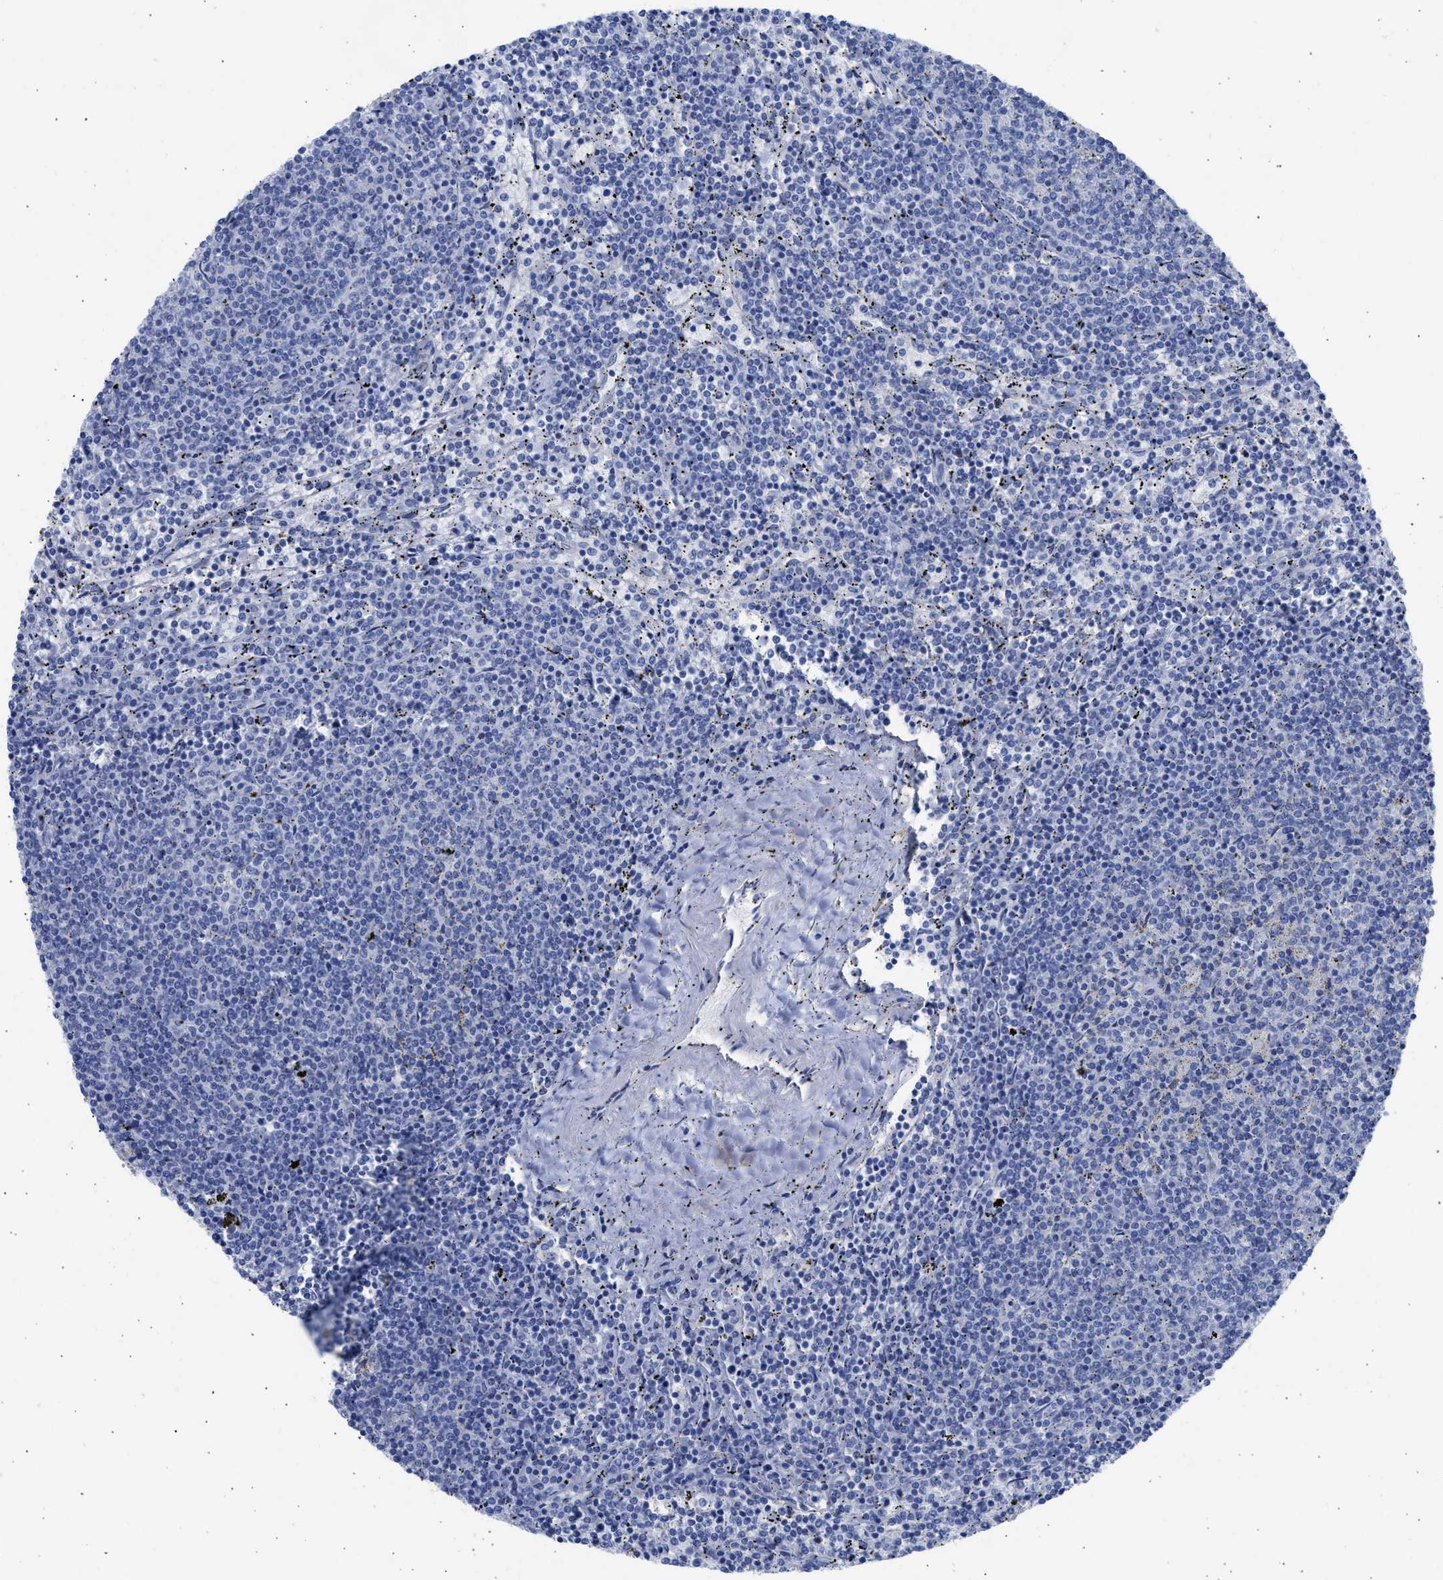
{"staining": {"intensity": "negative", "quantity": "none", "location": "none"}, "tissue": "lymphoma", "cell_type": "Tumor cells", "image_type": "cancer", "snomed": [{"axis": "morphology", "description": "Malignant lymphoma, non-Hodgkin's type, Low grade"}, {"axis": "topography", "description": "Spleen"}], "caption": "Immunohistochemistry micrograph of lymphoma stained for a protein (brown), which displays no expression in tumor cells. (DAB immunohistochemistry (IHC) visualized using brightfield microscopy, high magnification).", "gene": "RSPH1", "patient": {"sex": "female", "age": 50}}